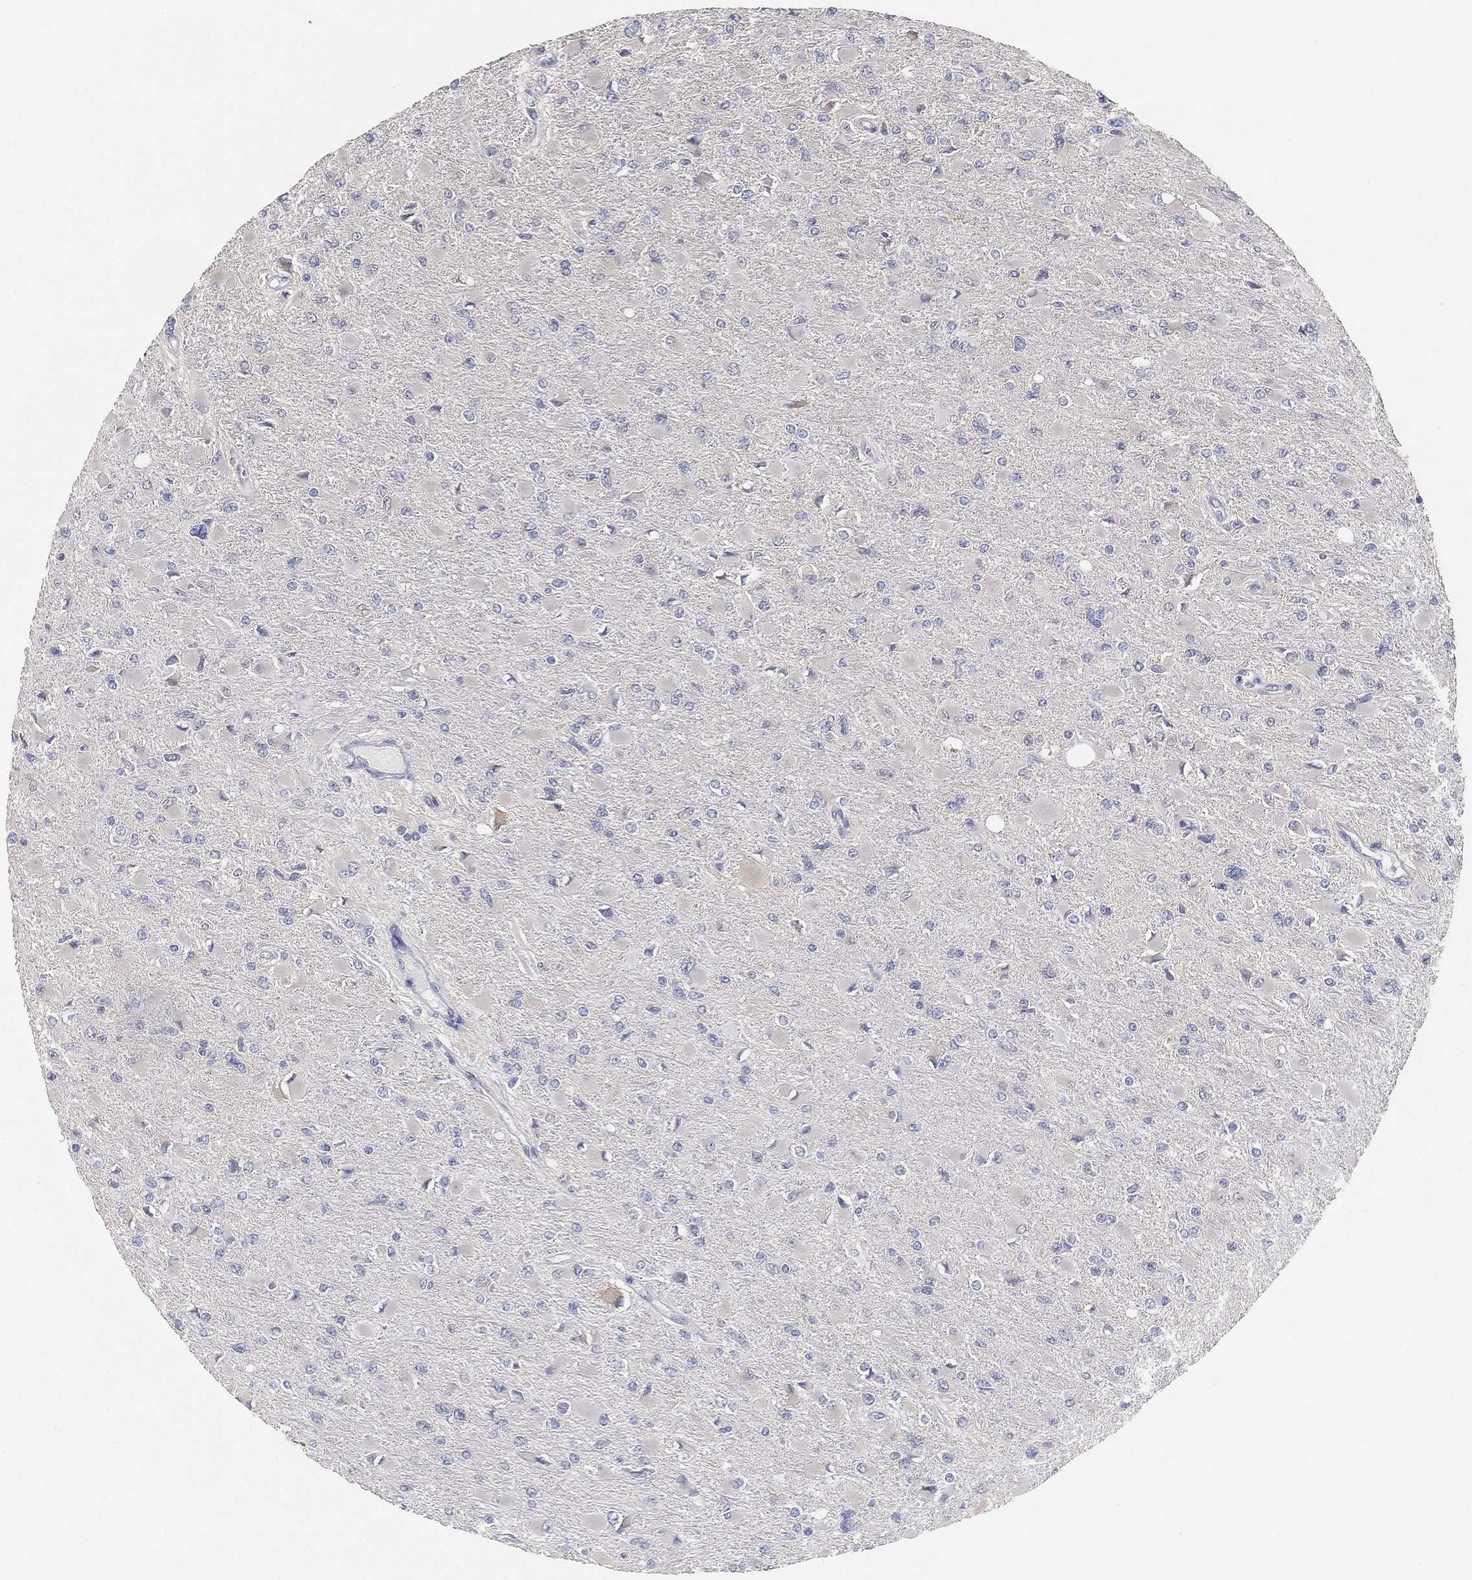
{"staining": {"intensity": "negative", "quantity": "none", "location": "none"}, "tissue": "glioma", "cell_type": "Tumor cells", "image_type": "cancer", "snomed": [{"axis": "morphology", "description": "Glioma, malignant, High grade"}, {"axis": "topography", "description": "Cerebral cortex"}], "caption": "An immunohistochemistry photomicrograph of glioma is shown. There is no staining in tumor cells of glioma.", "gene": "GPR61", "patient": {"sex": "female", "age": 36}}